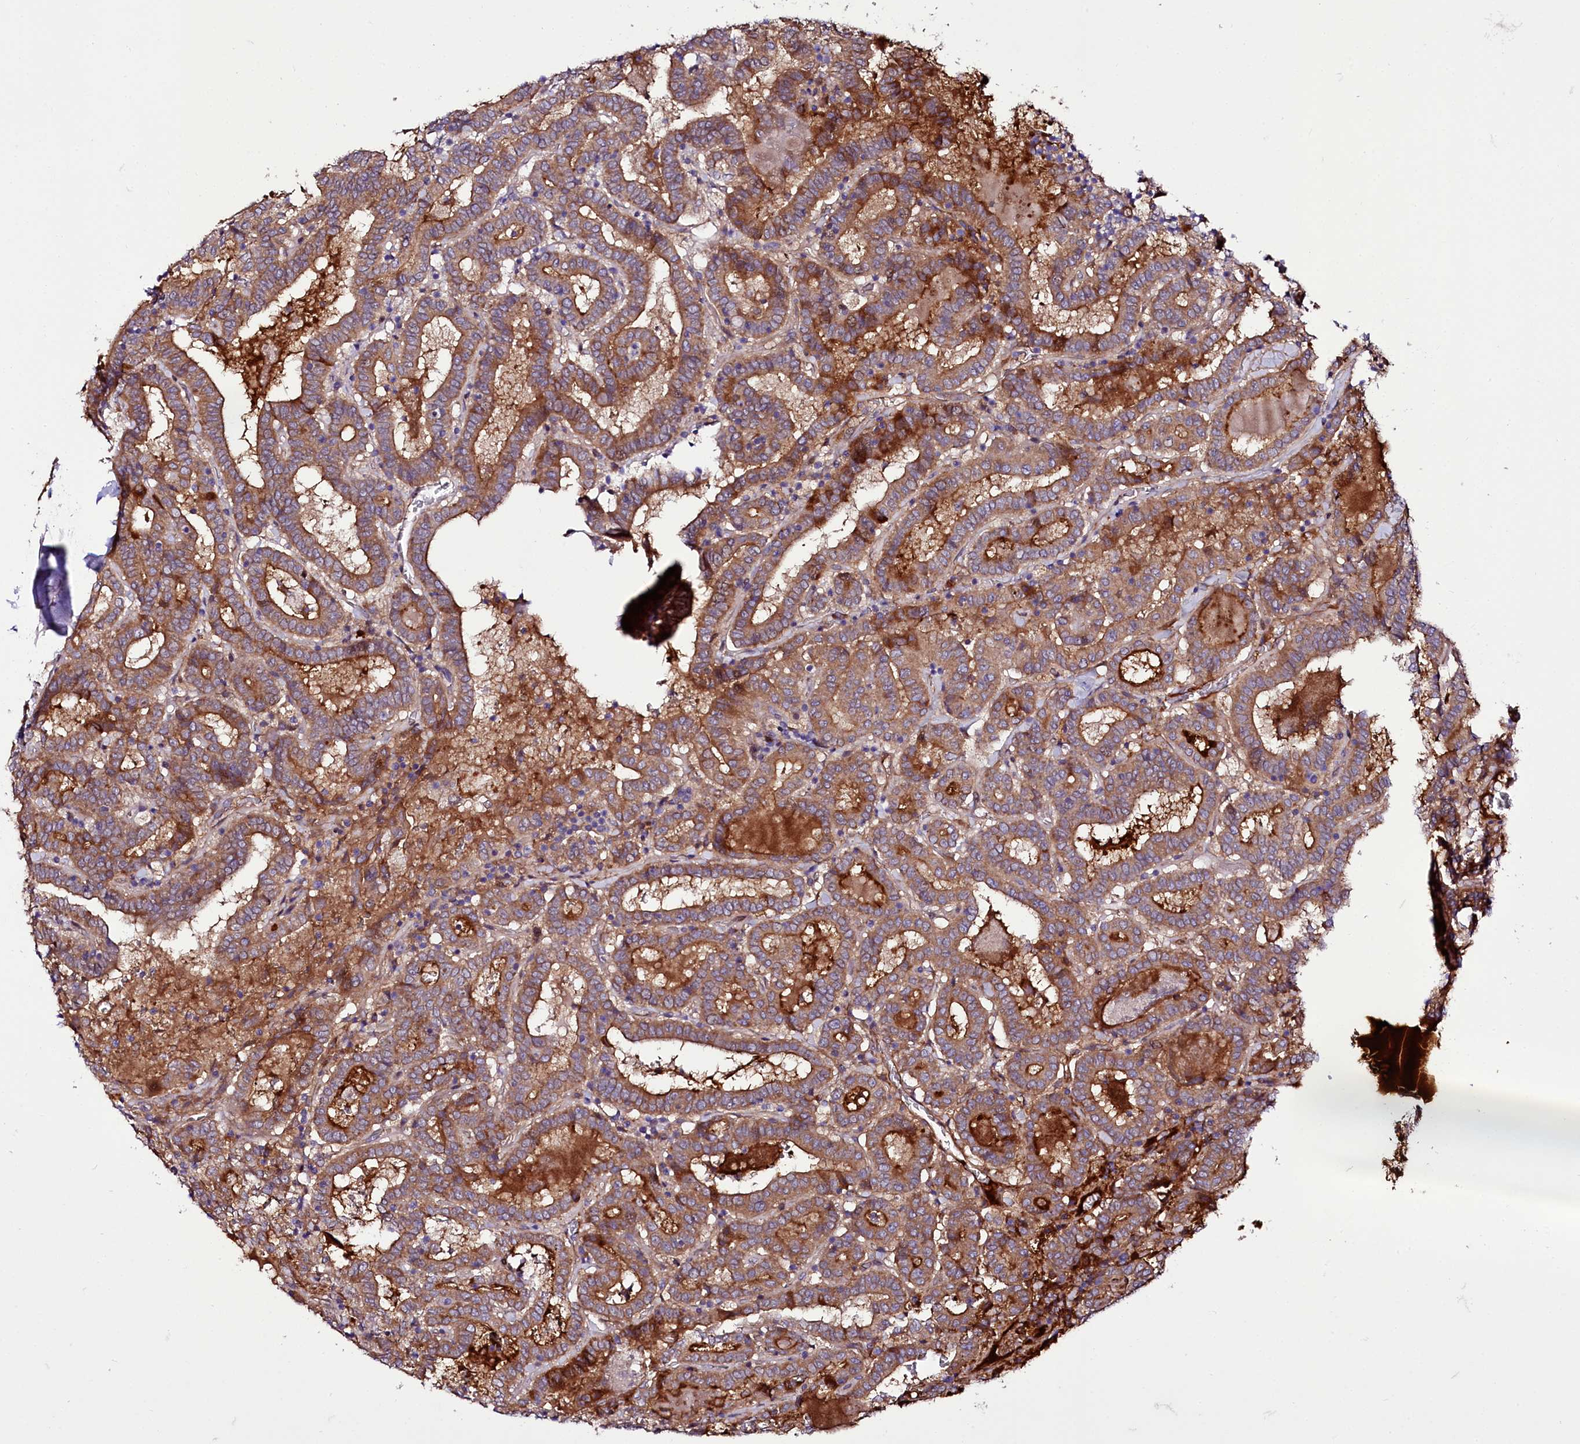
{"staining": {"intensity": "moderate", "quantity": ">75%", "location": "cytoplasmic/membranous"}, "tissue": "thyroid cancer", "cell_type": "Tumor cells", "image_type": "cancer", "snomed": [{"axis": "morphology", "description": "Papillary adenocarcinoma, NOS"}, {"axis": "topography", "description": "Thyroid gland"}], "caption": "IHC of papillary adenocarcinoma (thyroid) displays medium levels of moderate cytoplasmic/membranous expression in about >75% of tumor cells.", "gene": "ZC3H12C", "patient": {"sex": "female", "age": 72}}